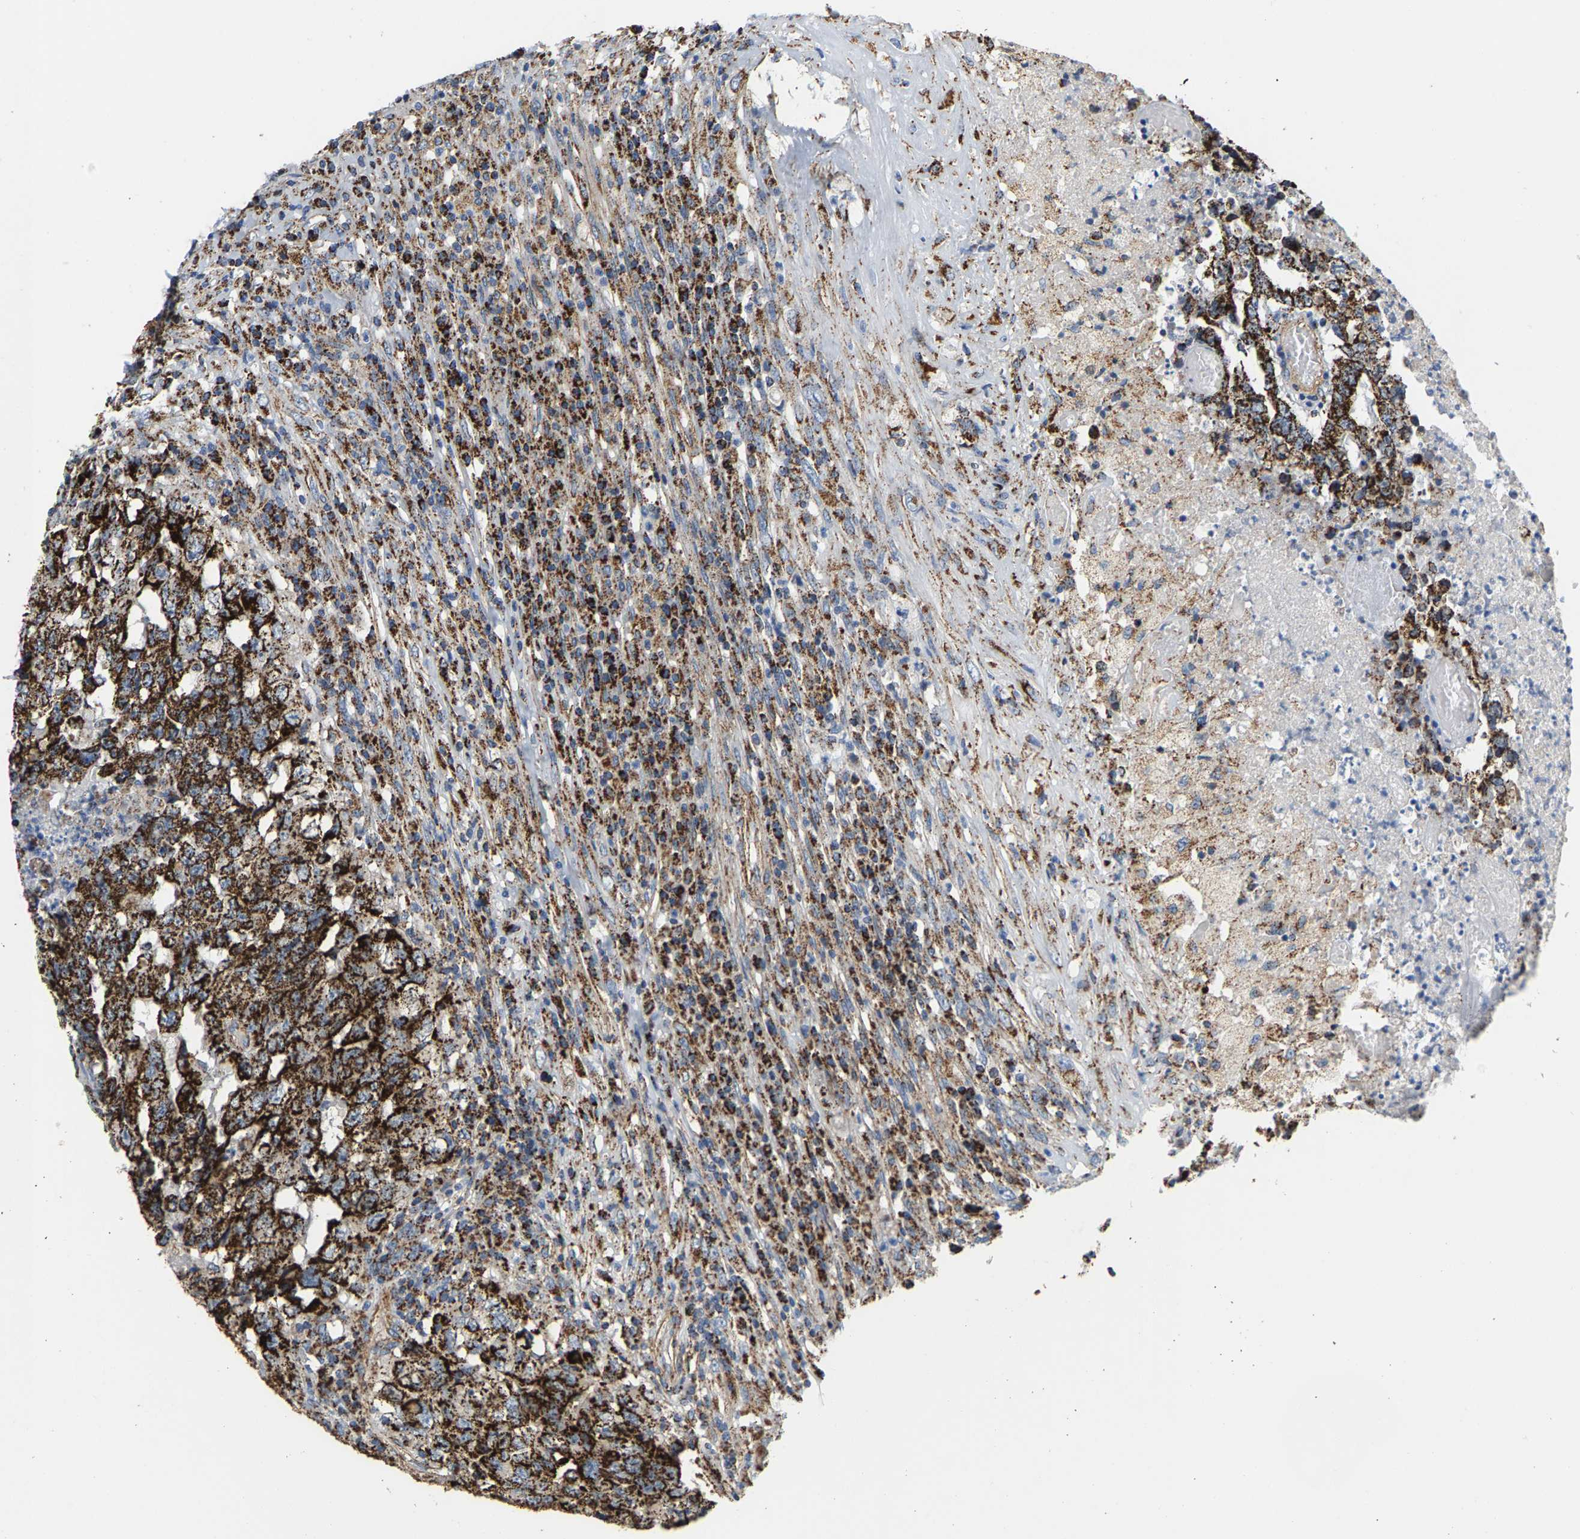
{"staining": {"intensity": "strong", "quantity": ">75%", "location": "cytoplasmic/membranous"}, "tissue": "testis cancer", "cell_type": "Tumor cells", "image_type": "cancer", "snomed": [{"axis": "morphology", "description": "Necrosis, NOS"}, {"axis": "morphology", "description": "Carcinoma, Embryonal, NOS"}, {"axis": "topography", "description": "Testis"}], "caption": "The immunohistochemical stain shows strong cytoplasmic/membranous positivity in tumor cells of testis embryonal carcinoma tissue.", "gene": "SHMT2", "patient": {"sex": "male", "age": 19}}